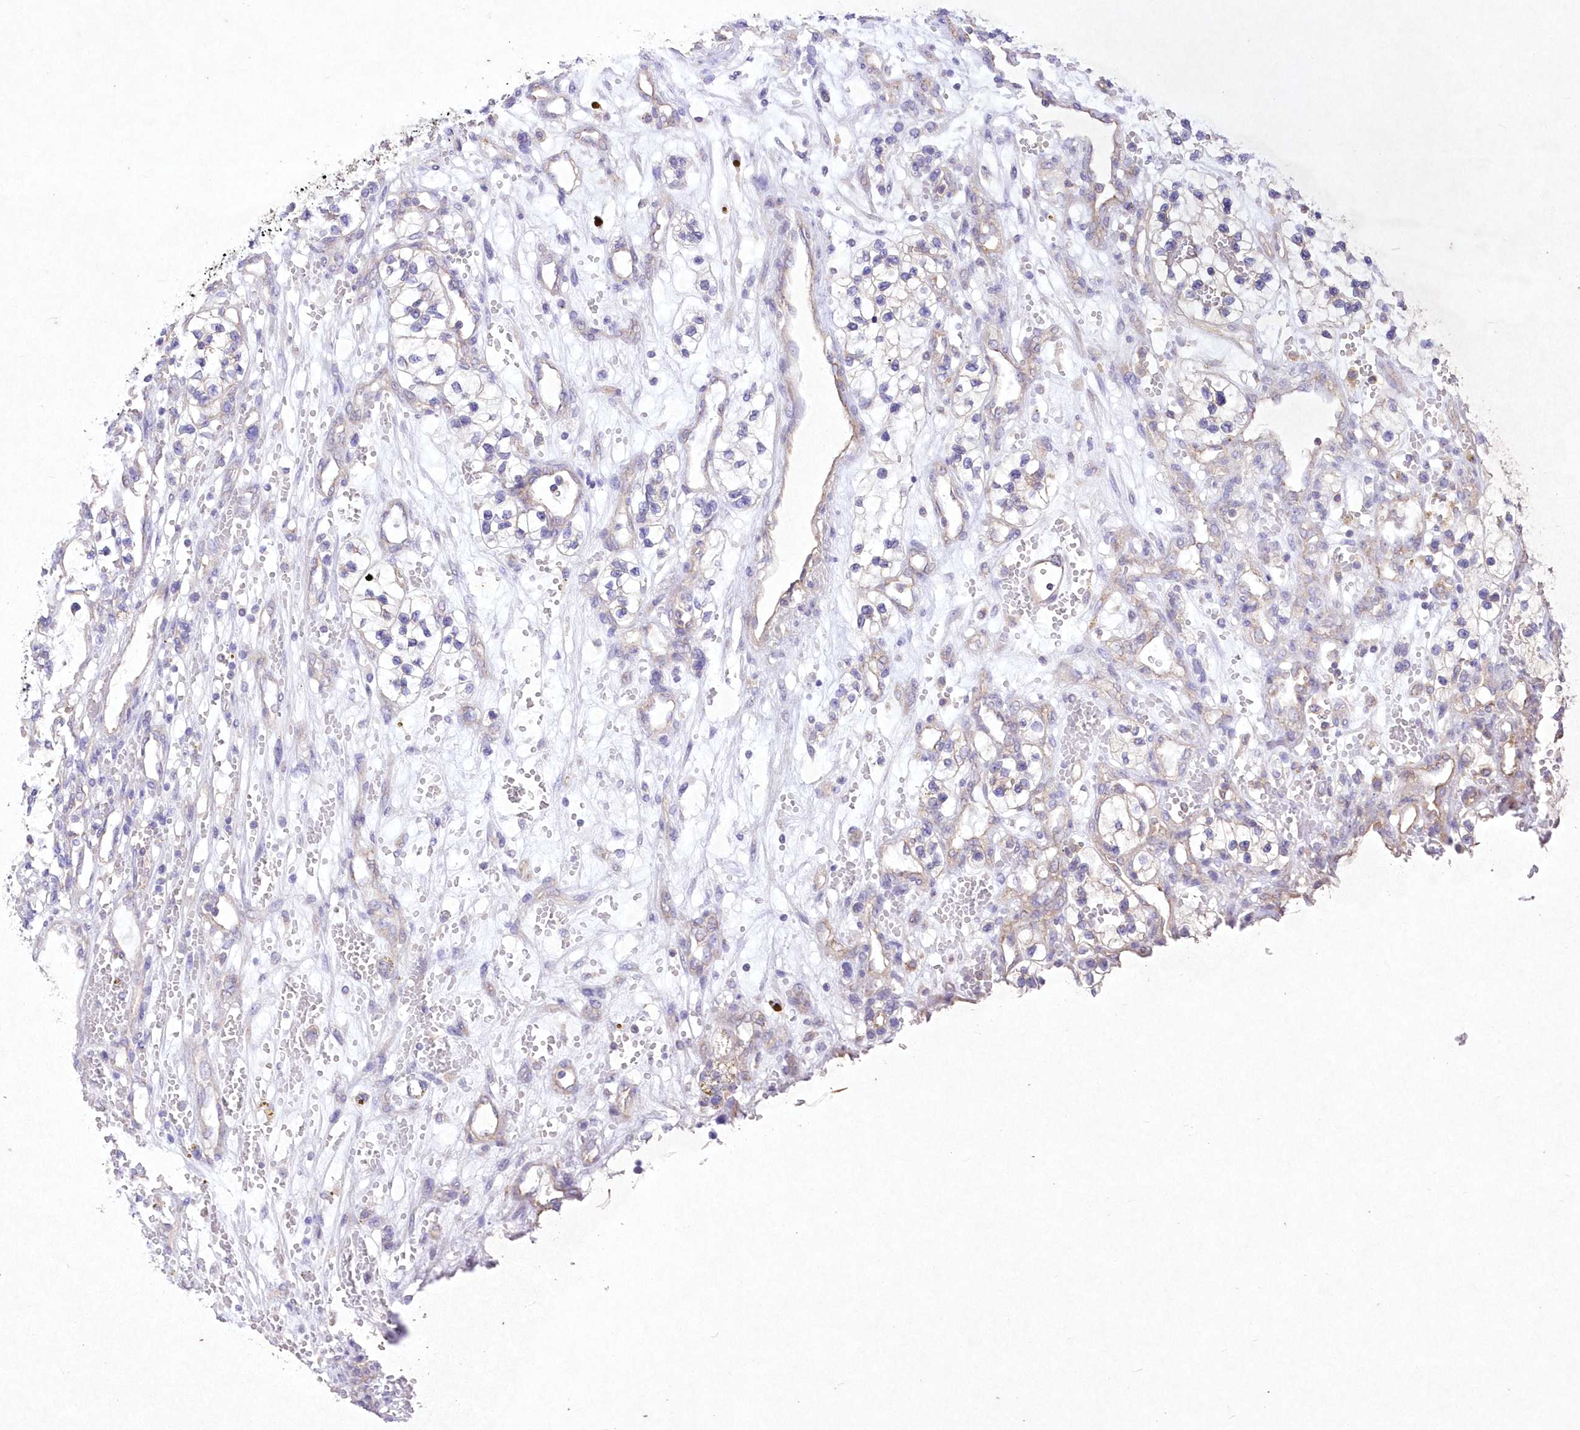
{"staining": {"intensity": "negative", "quantity": "none", "location": "none"}, "tissue": "renal cancer", "cell_type": "Tumor cells", "image_type": "cancer", "snomed": [{"axis": "morphology", "description": "Adenocarcinoma, NOS"}, {"axis": "topography", "description": "Kidney"}], "caption": "Immunohistochemistry (IHC) image of human renal adenocarcinoma stained for a protein (brown), which demonstrates no positivity in tumor cells.", "gene": "ITSN2", "patient": {"sex": "female", "age": 57}}